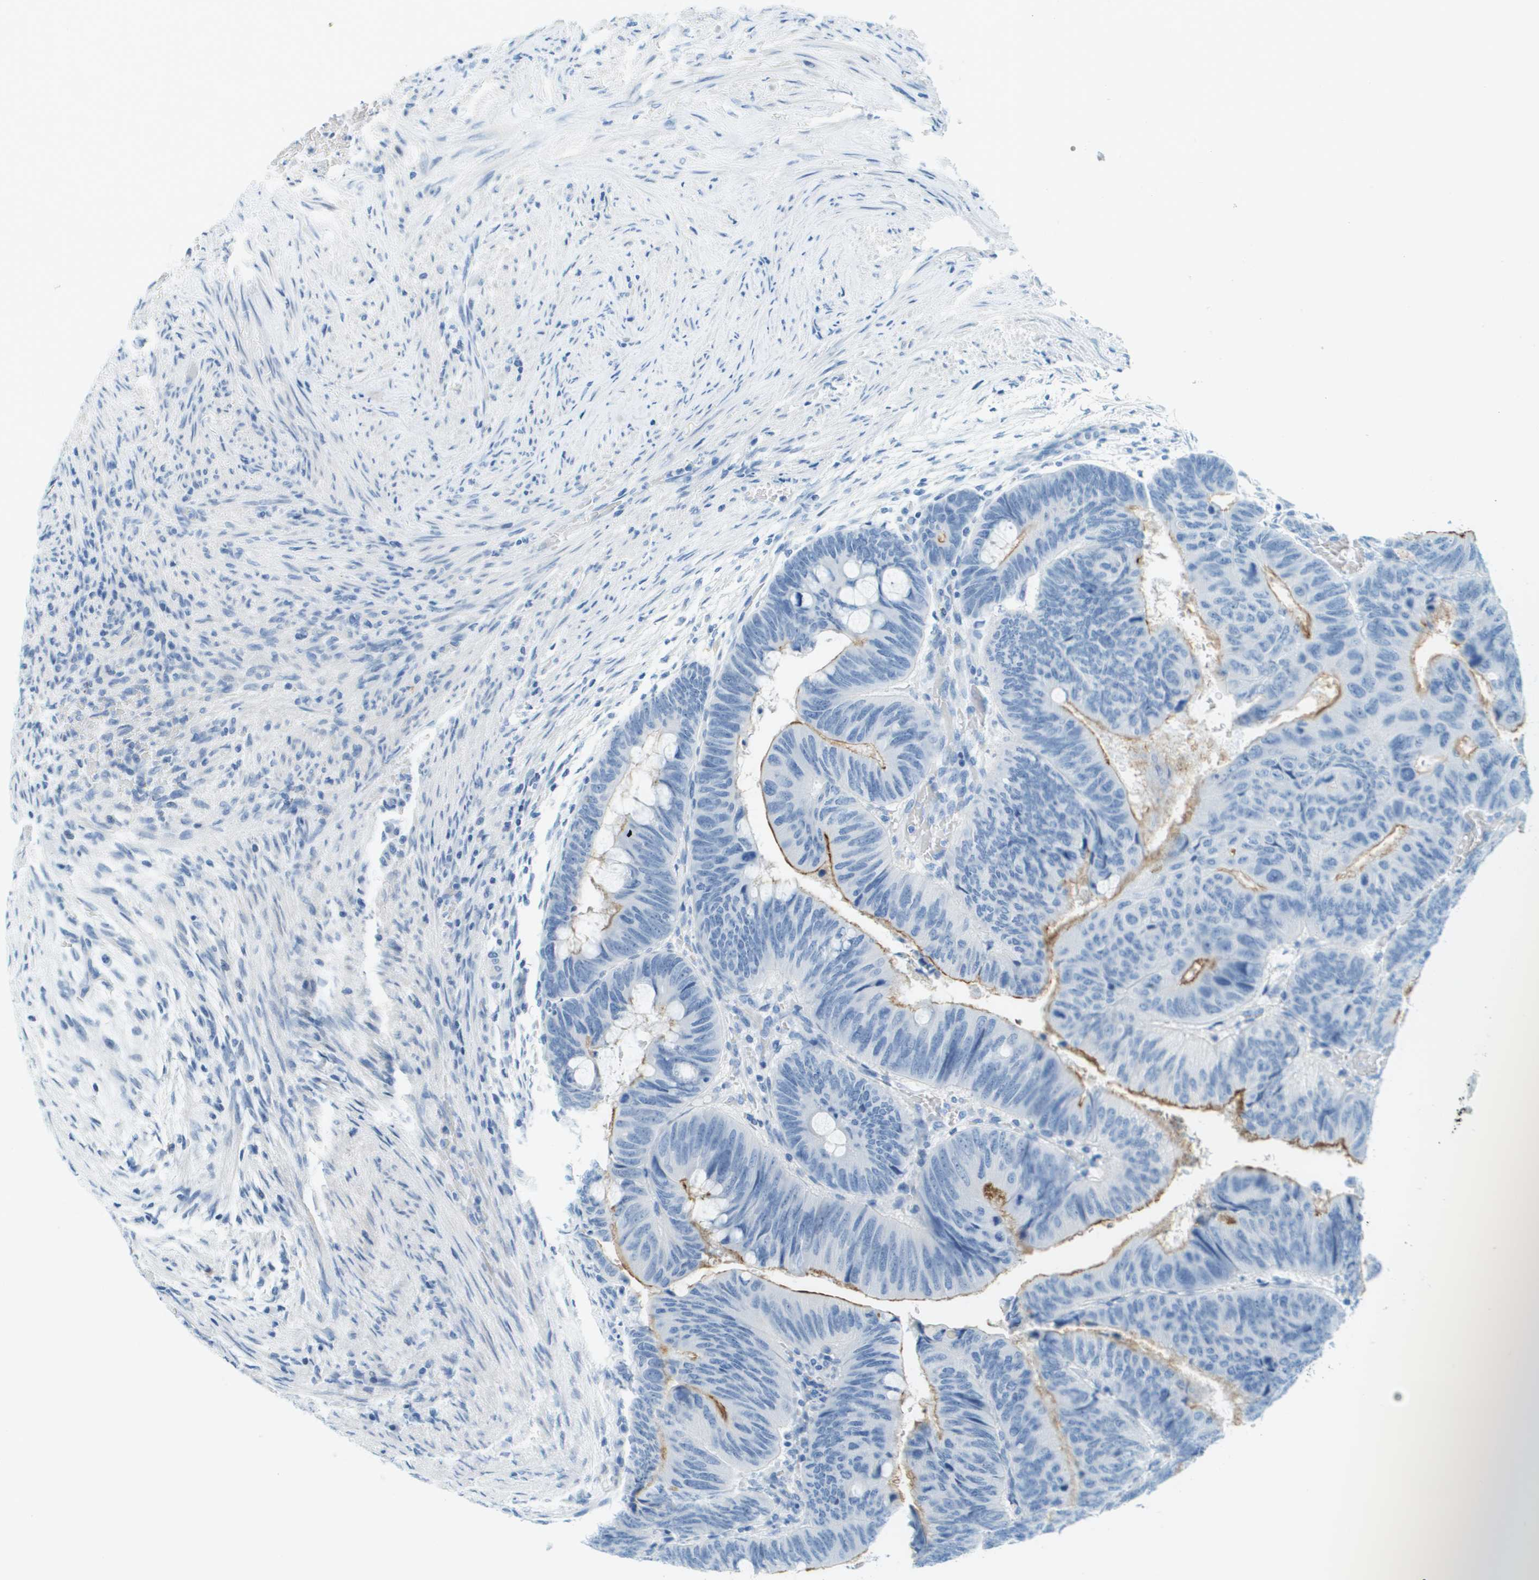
{"staining": {"intensity": "moderate", "quantity": "<25%", "location": "cytoplasmic/membranous"}, "tissue": "colorectal cancer", "cell_type": "Tumor cells", "image_type": "cancer", "snomed": [{"axis": "morphology", "description": "Normal tissue, NOS"}, {"axis": "morphology", "description": "Adenocarcinoma, NOS"}, {"axis": "topography", "description": "Rectum"}, {"axis": "topography", "description": "Peripheral nerve tissue"}], "caption": "Human colorectal adenocarcinoma stained with a brown dye demonstrates moderate cytoplasmic/membranous positive staining in approximately <25% of tumor cells.", "gene": "CDHR2", "patient": {"sex": "male", "age": 92}}